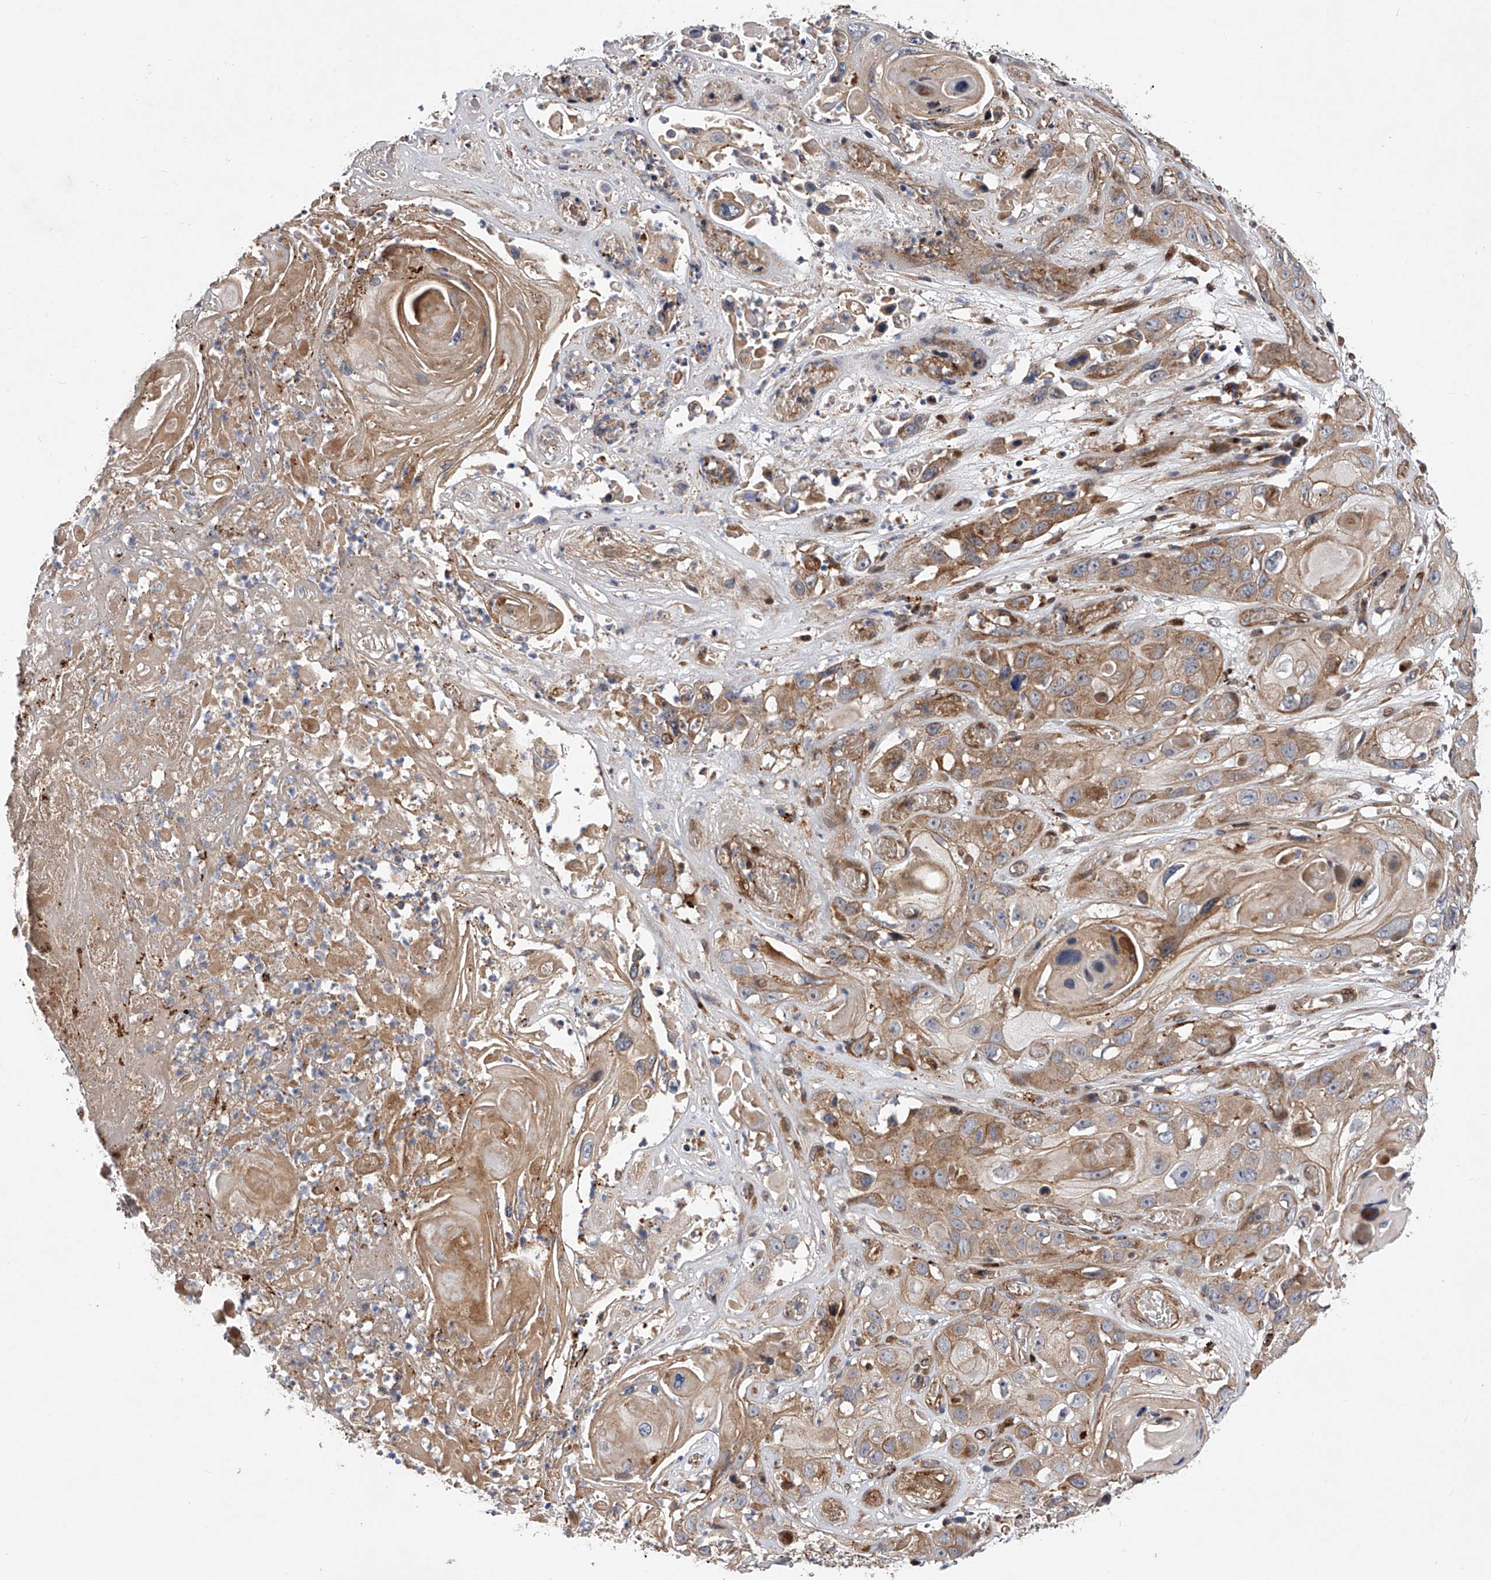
{"staining": {"intensity": "moderate", "quantity": ">75%", "location": "cytoplasmic/membranous"}, "tissue": "skin cancer", "cell_type": "Tumor cells", "image_type": "cancer", "snomed": [{"axis": "morphology", "description": "Squamous cell carcinoma, NOS"}, {"axis": "topography", "description": "Skin"}], "caption": "High-power microscopy captured an immunohistochemistry image of skin cancer (squamous cell carcinoma), revealing moderate cytoplasmic/membranous staining in approximately >75% of tumor cells.", "gene": "PDSS2", "patient": {"sex": "male", "age": 55}}